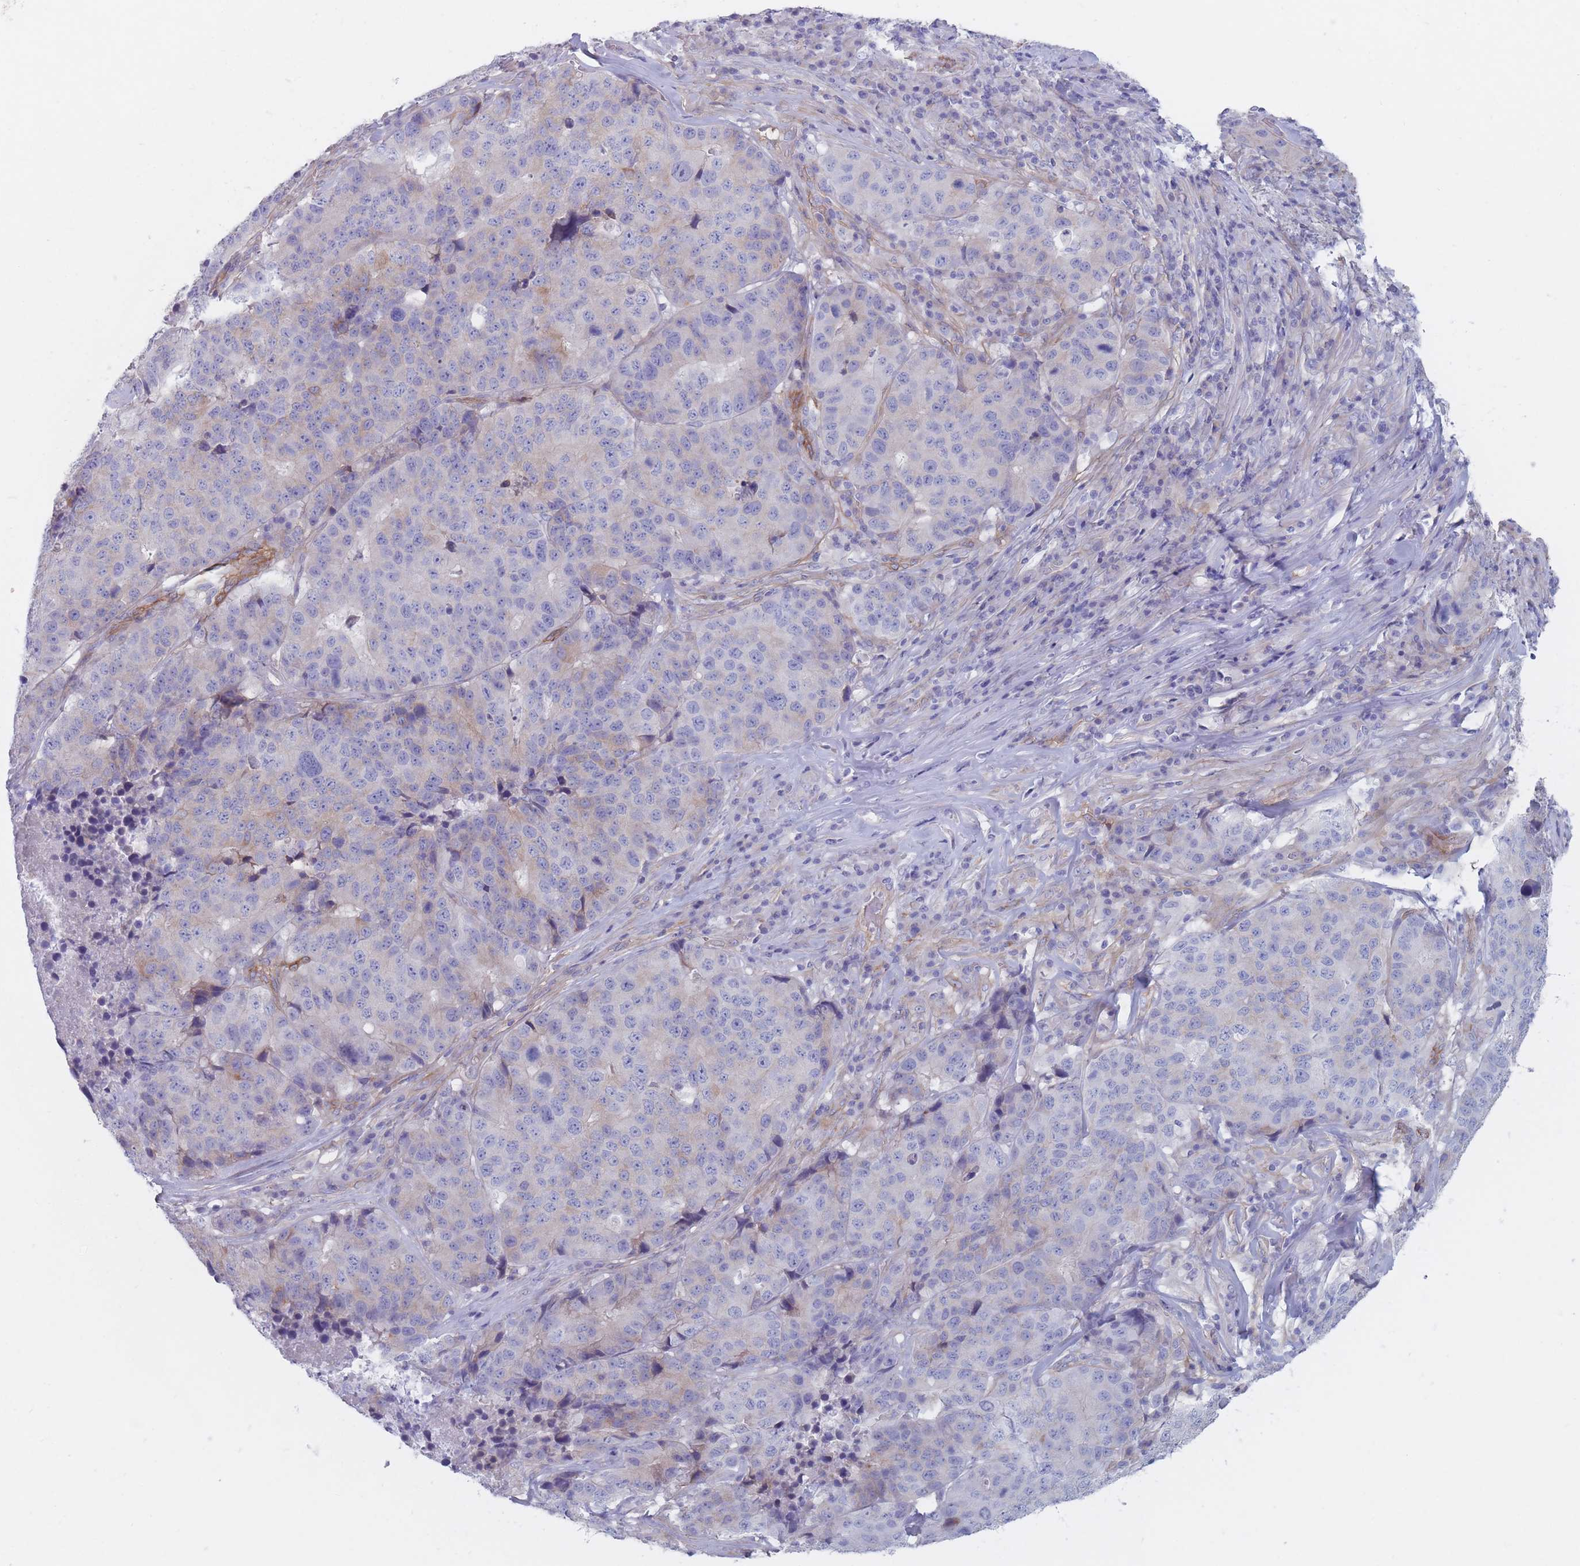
{"staining": {"intensity": "weak", "quantity": "<25%", "location": "cytoplasmic/membranous"}, "tissue": "stomach cancer", "cell_type": "Tumor cells", "image_type": "cancer", "snomed": [{"axis": "morphology", "description": "Adenocarcinoma, NOS"}, {"axis": "topography", "description": "Stomach"}], "caption": "IHC image of human adenocarcinoma (stomach) stained for a protein (brown), which shows no expression in tumor cells.", "gene": "PLPP1", "patient": {"sex": "male", "age": 71}}